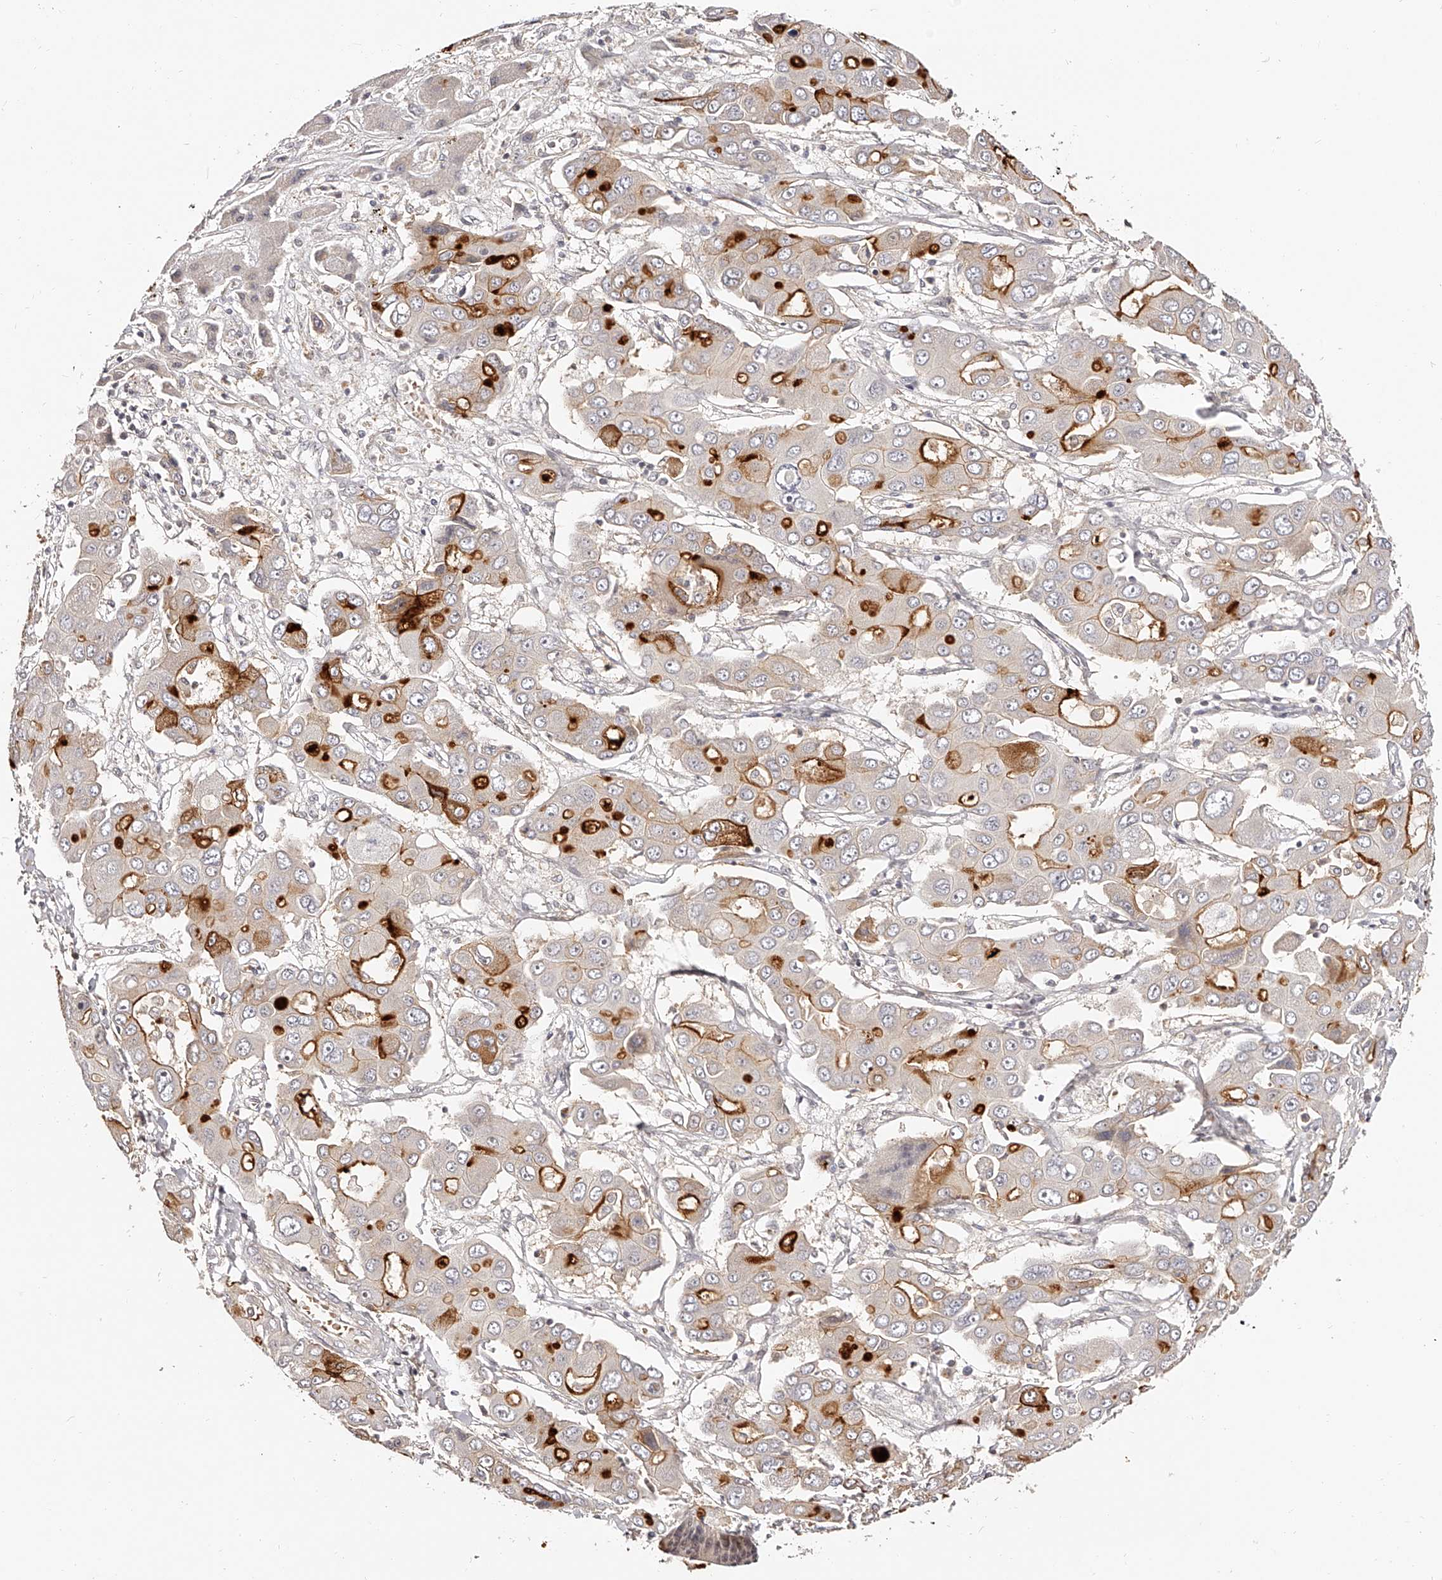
{"staining": {"intensity": "moderate", "quantity": "25%-75%", "location": "cytoplasmic/membranous"}, "tissue": "liver cancer", "cell_type": "Tumor cells", "image_type": "cancer", "snomed": [{"axis": "morphology", "description": "Cholangiocarcinoma"}, {"axis": "topography", "description": "Liver"}], "caption": "DAB immunohistochemical staining of human liver cholangiocarcinoma shows moderate cytoplasmic/membranous protein expression in approximately 25%-75% of tumor cells.", "gene": "ZNF789", "patient": {"sex": "male", "age": 67}}